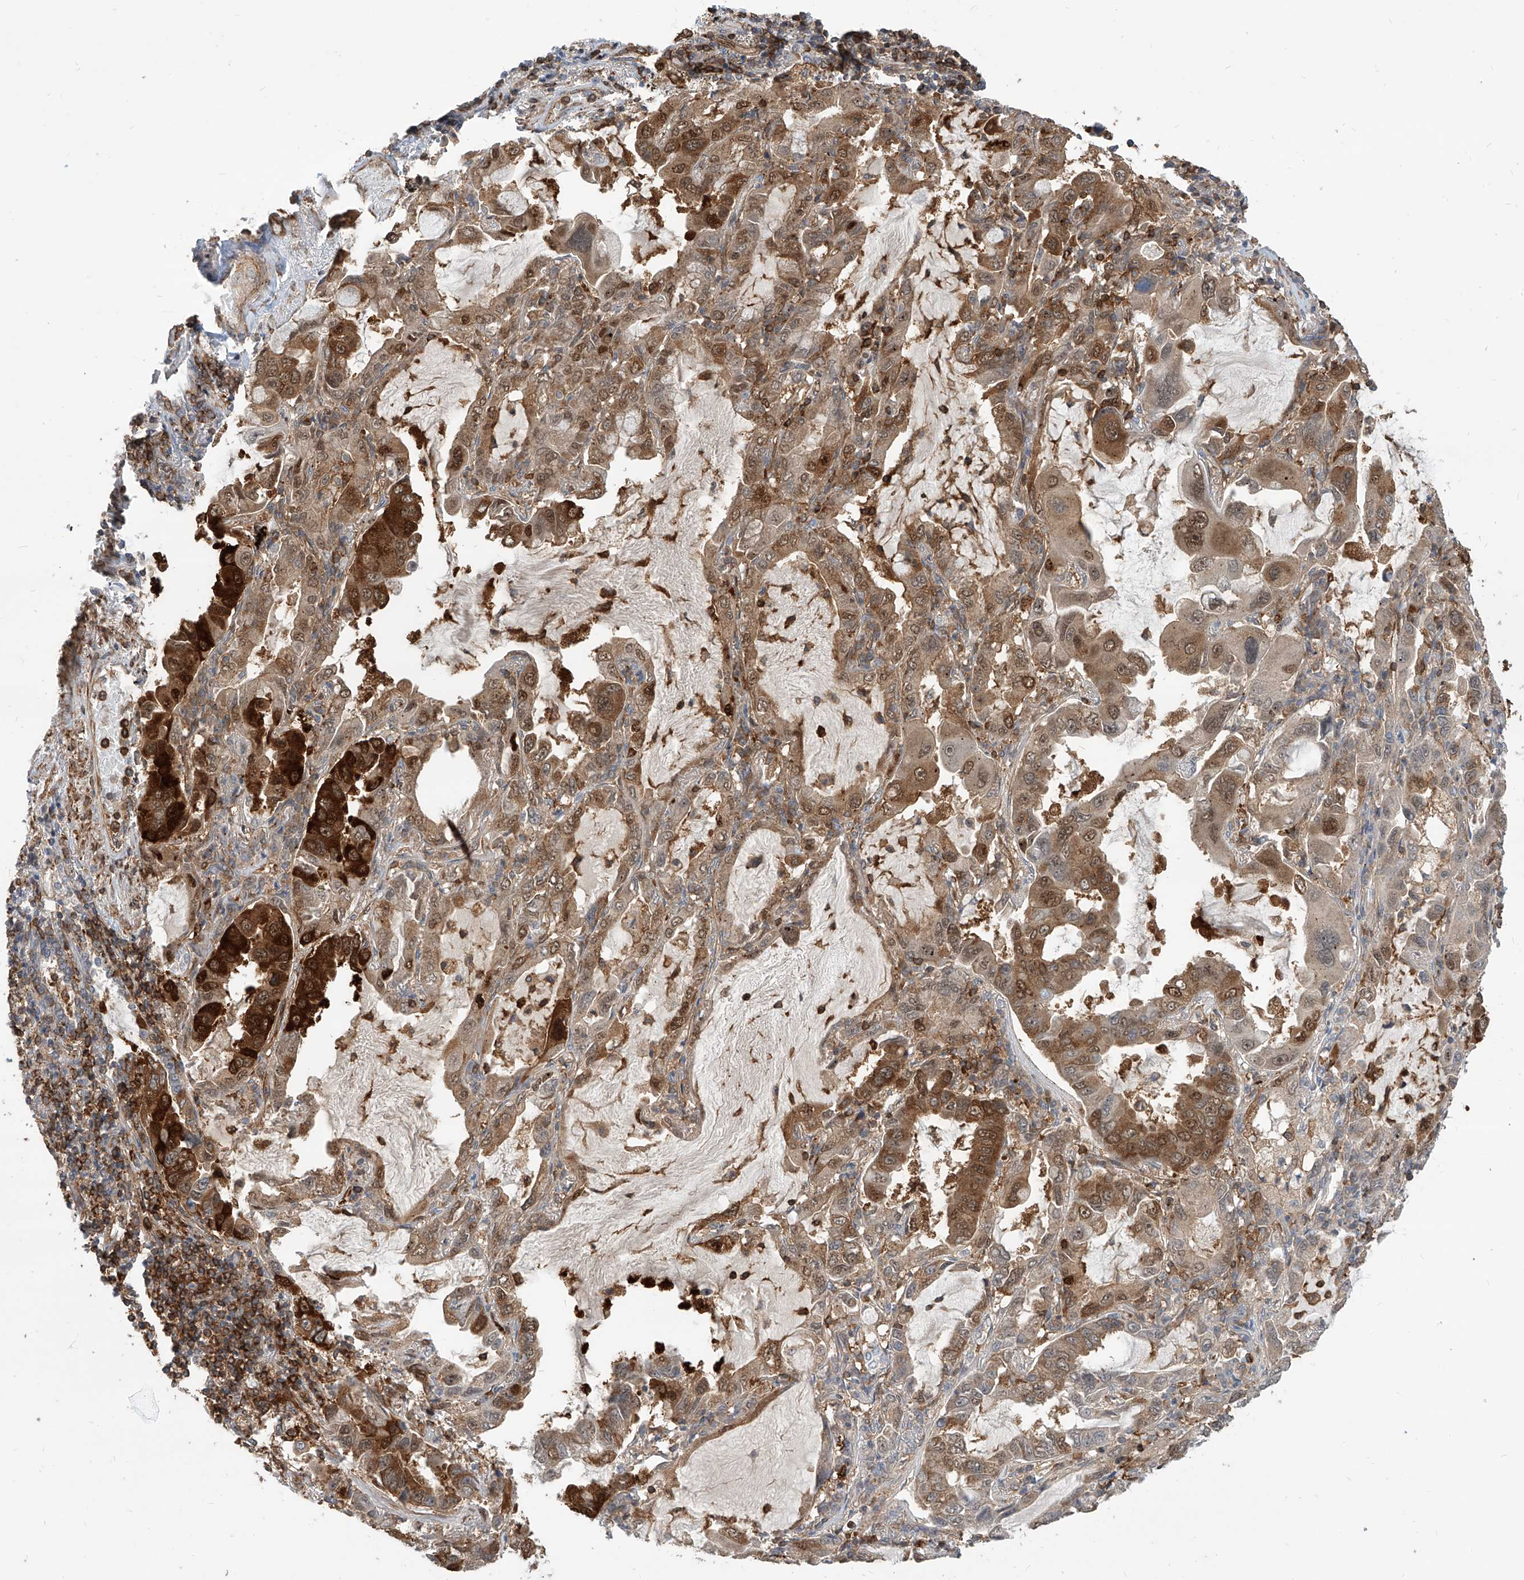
{"staining": {"intensity": "strong", "quantity": ">75%", "location": "cytoplasmic/membranous,nuclear"}, "tissue": "lung cancer", "cell_type": "Tumor cells", "image_type": "cancer", "snomed": [{"axis": "morphology", "description": "Adenocarcinoma, NOS"}, {"axis": "topography", "description": "Lung"}], "caption": "An image showing strong cytoplasmic/membranous and nuclear positivity in about >75% of tumor cells in adenocarcinoma (lung), as visualized by brown immunohistochemical staining.", "gene": "MAGED2", "patient": {"sex": "male", "age": 64}}